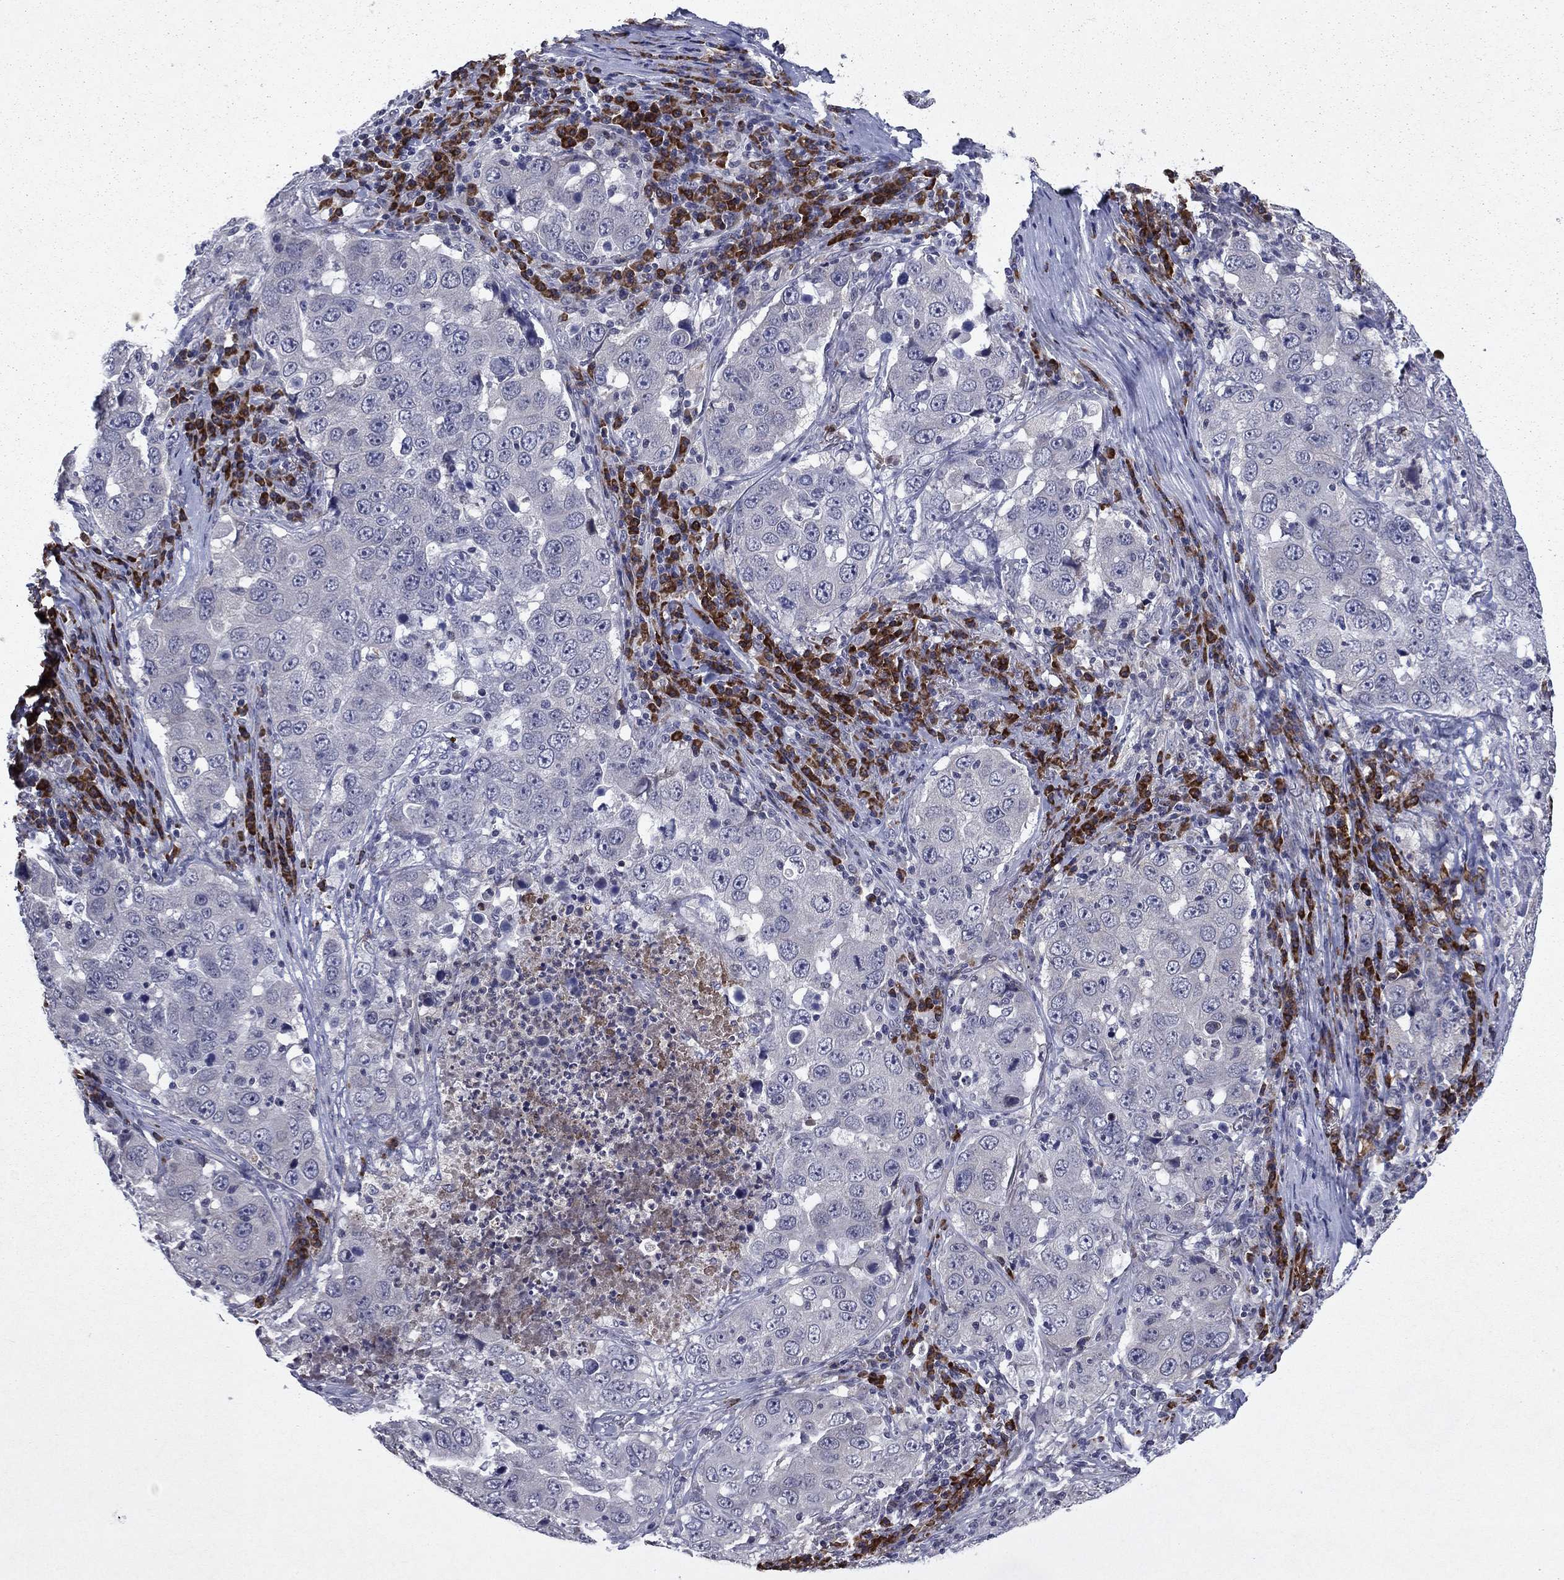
{"staining": {"intensity": "negative", "quantity": "none", "location": "none"}, "tissue": "lung cancer", "cell_type": "Tumor cells", "image_type": "cancer", "snomed": [{"axis": "morphology", "description": "Adenocarcinoma, NOS"}, {"axis": "topography", "description": "Lung"}], "caption": "There is no significant positivity in tumor cells of lung adenocarcinoma.", "gene": "ECM1", "patient": {"sex": "male", "age": 73}}